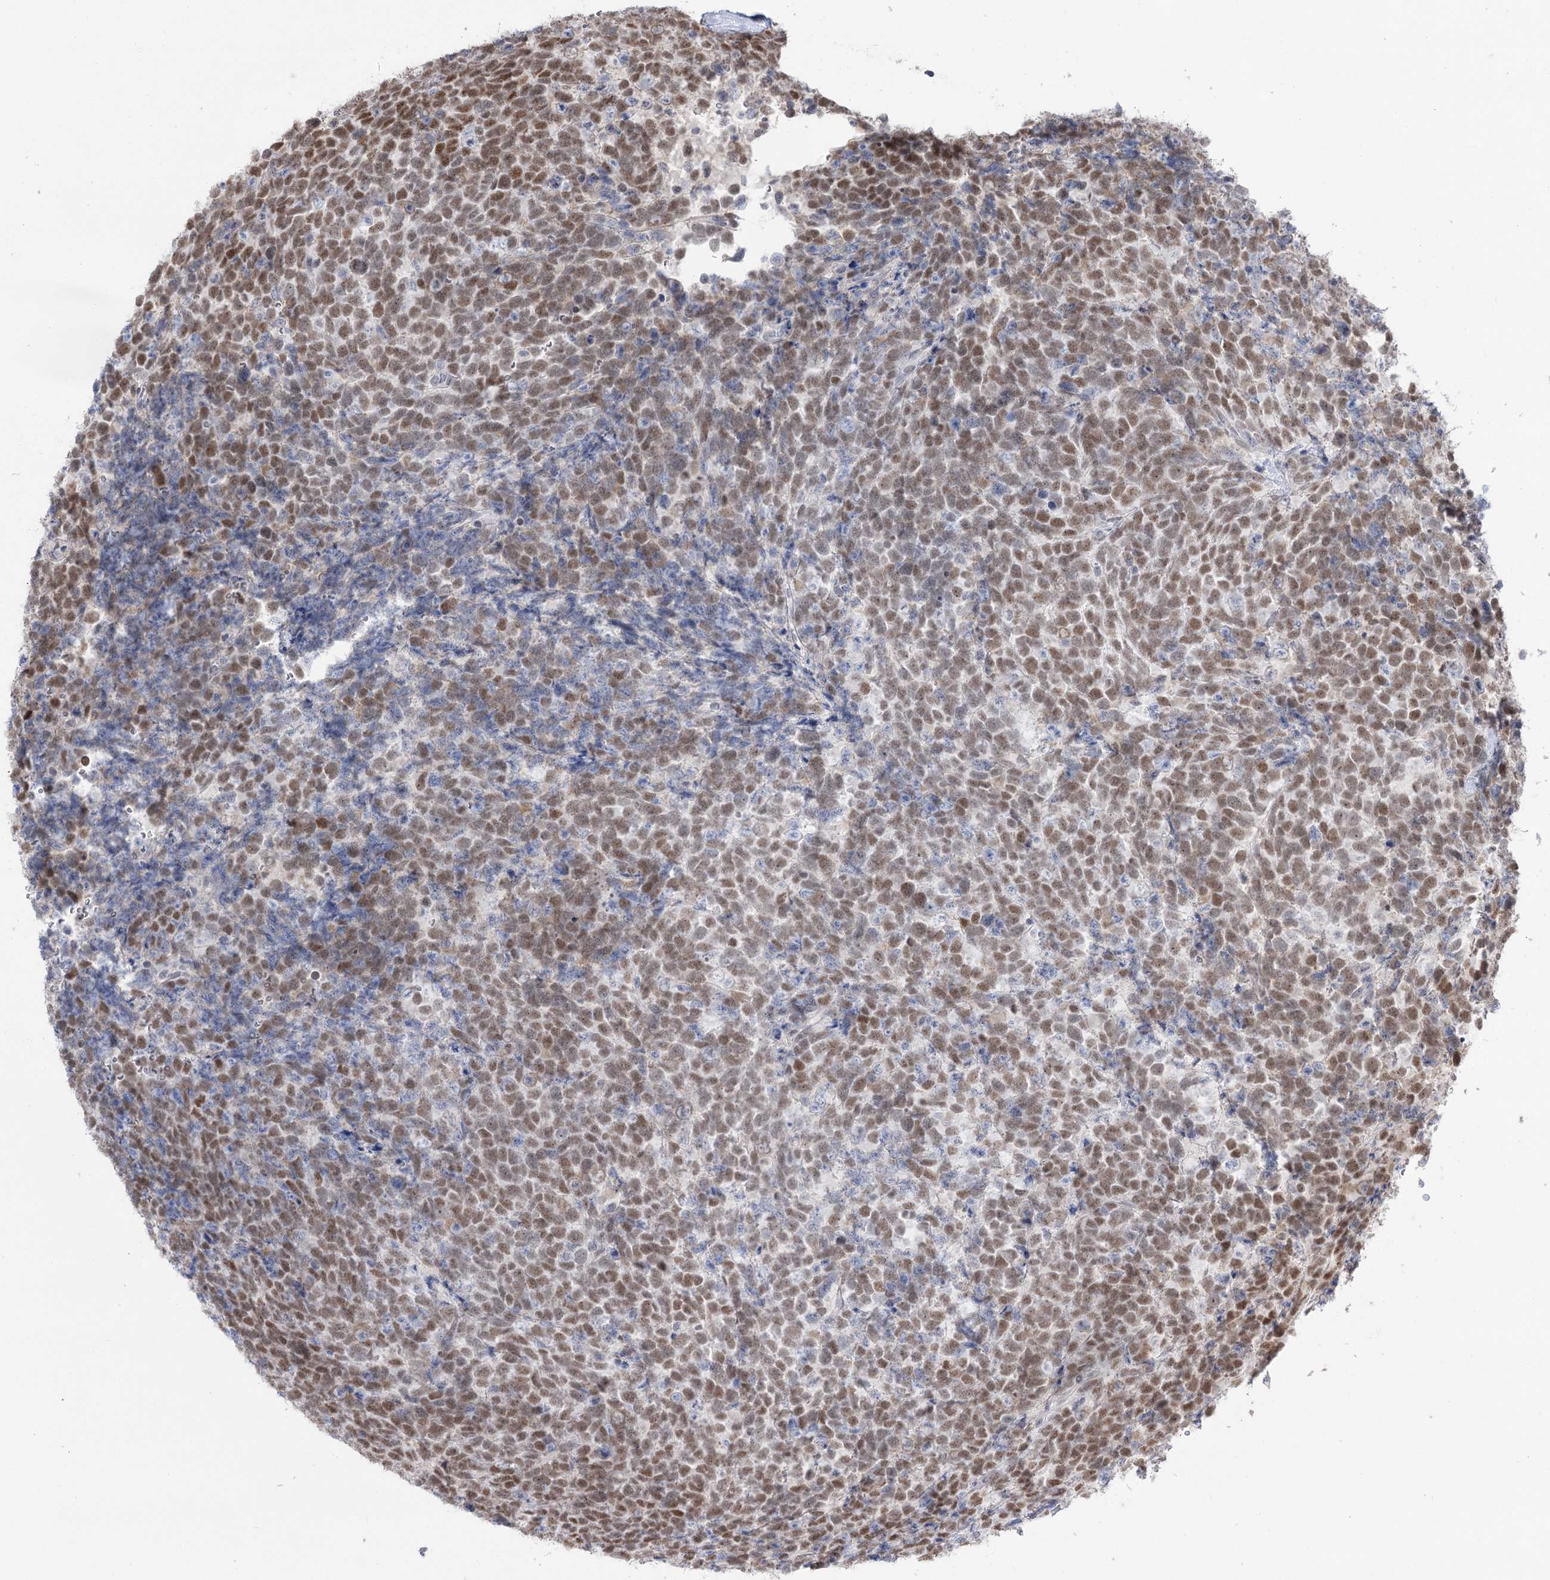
{"staining": {"intensity": "moderate", "quantity": ">75%", "location": "nuclear"}, "tissue": "urothelial cancer", "cell_type": "Tumor cells", "image_type": "cancer", "snomed": [{"axis": "morphology", "description": "Urothelial carcinoma, High grade"}, {"axis": "topography", "description": "Urinary bladder"}], "caption": "Protein analysis of urothelial carcinoma (high-grade) tissue demonstrates moderate nuclear staining in about >75% of tumor cells.", "gene": "ZSCAN23", "patient": {"sex": "female", "age": 82}}